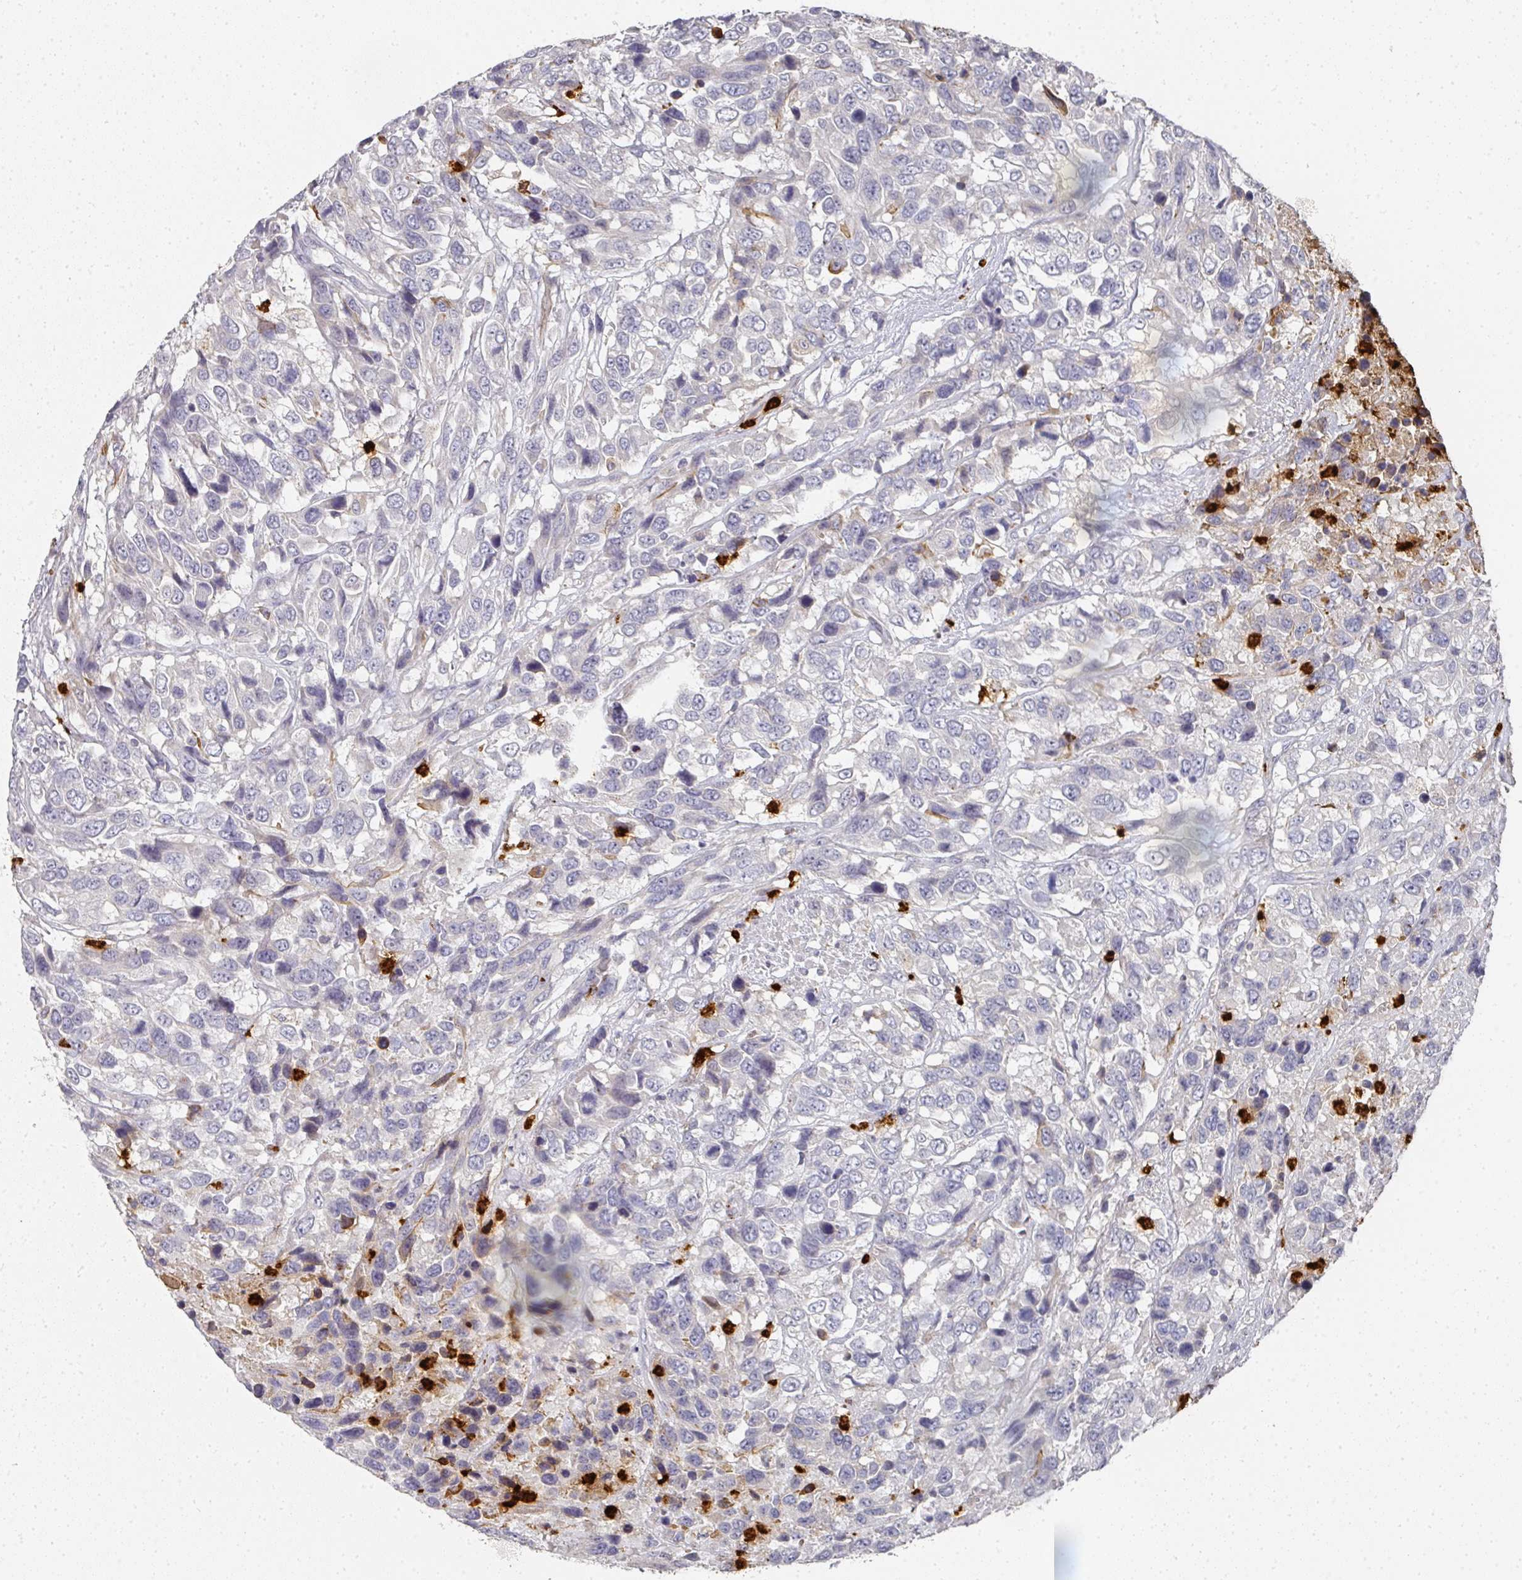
{"staining": {"intensity": "negative", "quantity": "none", "location": "none"}, "tissue": "urothelial cancer", "cell_type": "Tumor cells", "image_type": "cancer", "snomed": [{"axis": "morphology", "description": "Urothelial carcinoma, High grade"}, {"axis": "topography", "description": "Urinary bladder"}], "caption": "High magnification brightfield microscopy of high-grade urothelial carcinoma stained with DAB (3,3'-diaminobenzidine) (brown) and counterstained with hematoxylin (blue): tumor cells show no significant positivity.", "gene": "CAMP", "patient": {"sex": "female", "age": 70}}